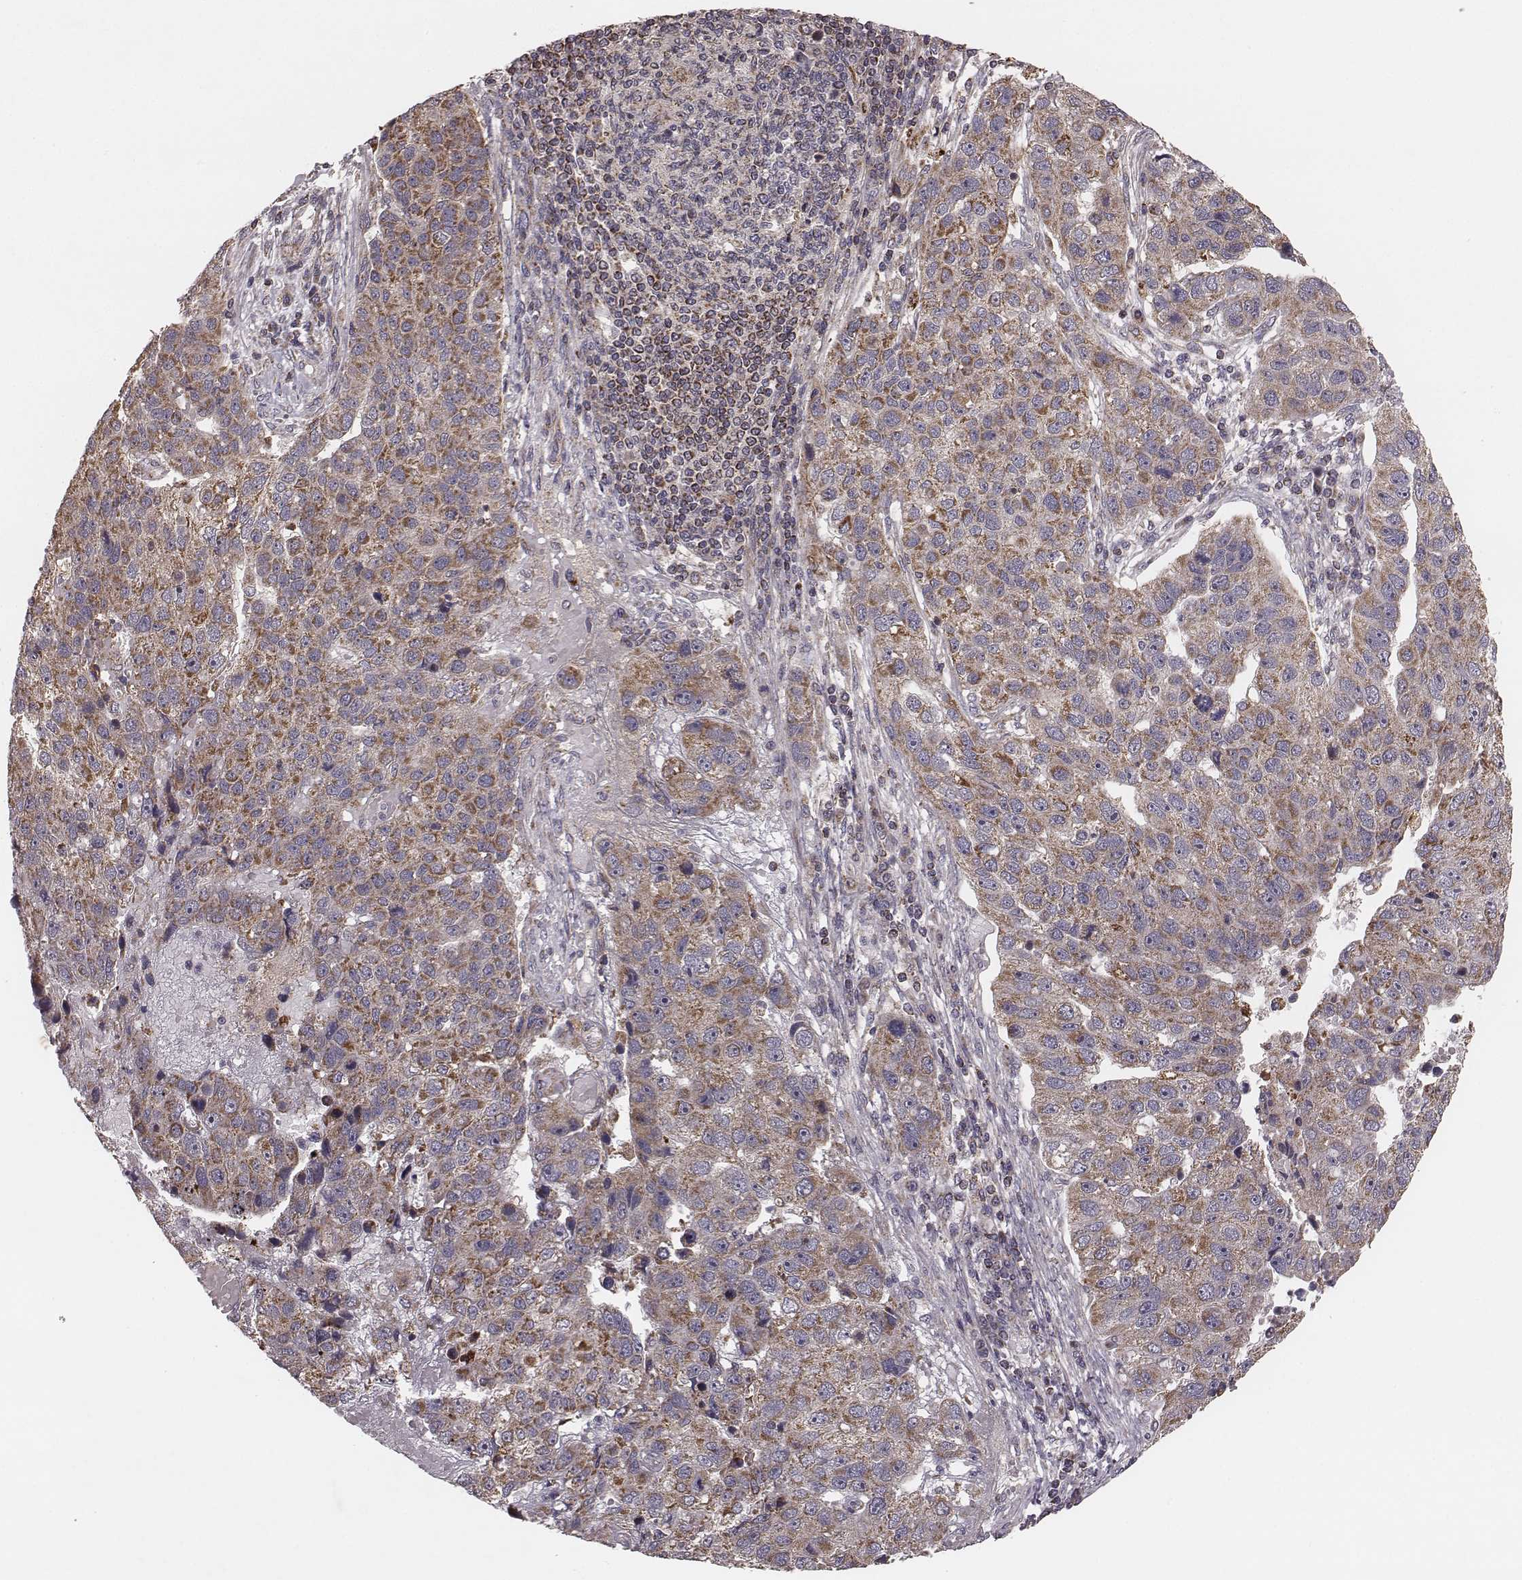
{"staining": {"intensity": "moderate", "quantity": ">75%", "location": "cytoplasmic/membranous"}, "tissue": "pancreatic cancer", "cell_type": "Tumor cells", "image_type": "cancer", "snomed": [{"axis": "morphology", "description": "Adenocarcinoma, NOS"}, {"axis": "topography", "description": "Pancreas"}], "caption": "High-power microscopy captured an IHC histopathology image of pancreatic cancer, revealing moderate cytoplasmic/membranous positivity in about >75% of tumor cells.", "gene": "ZDHHC21", "patient": {"sex": "female", "age": 61}}